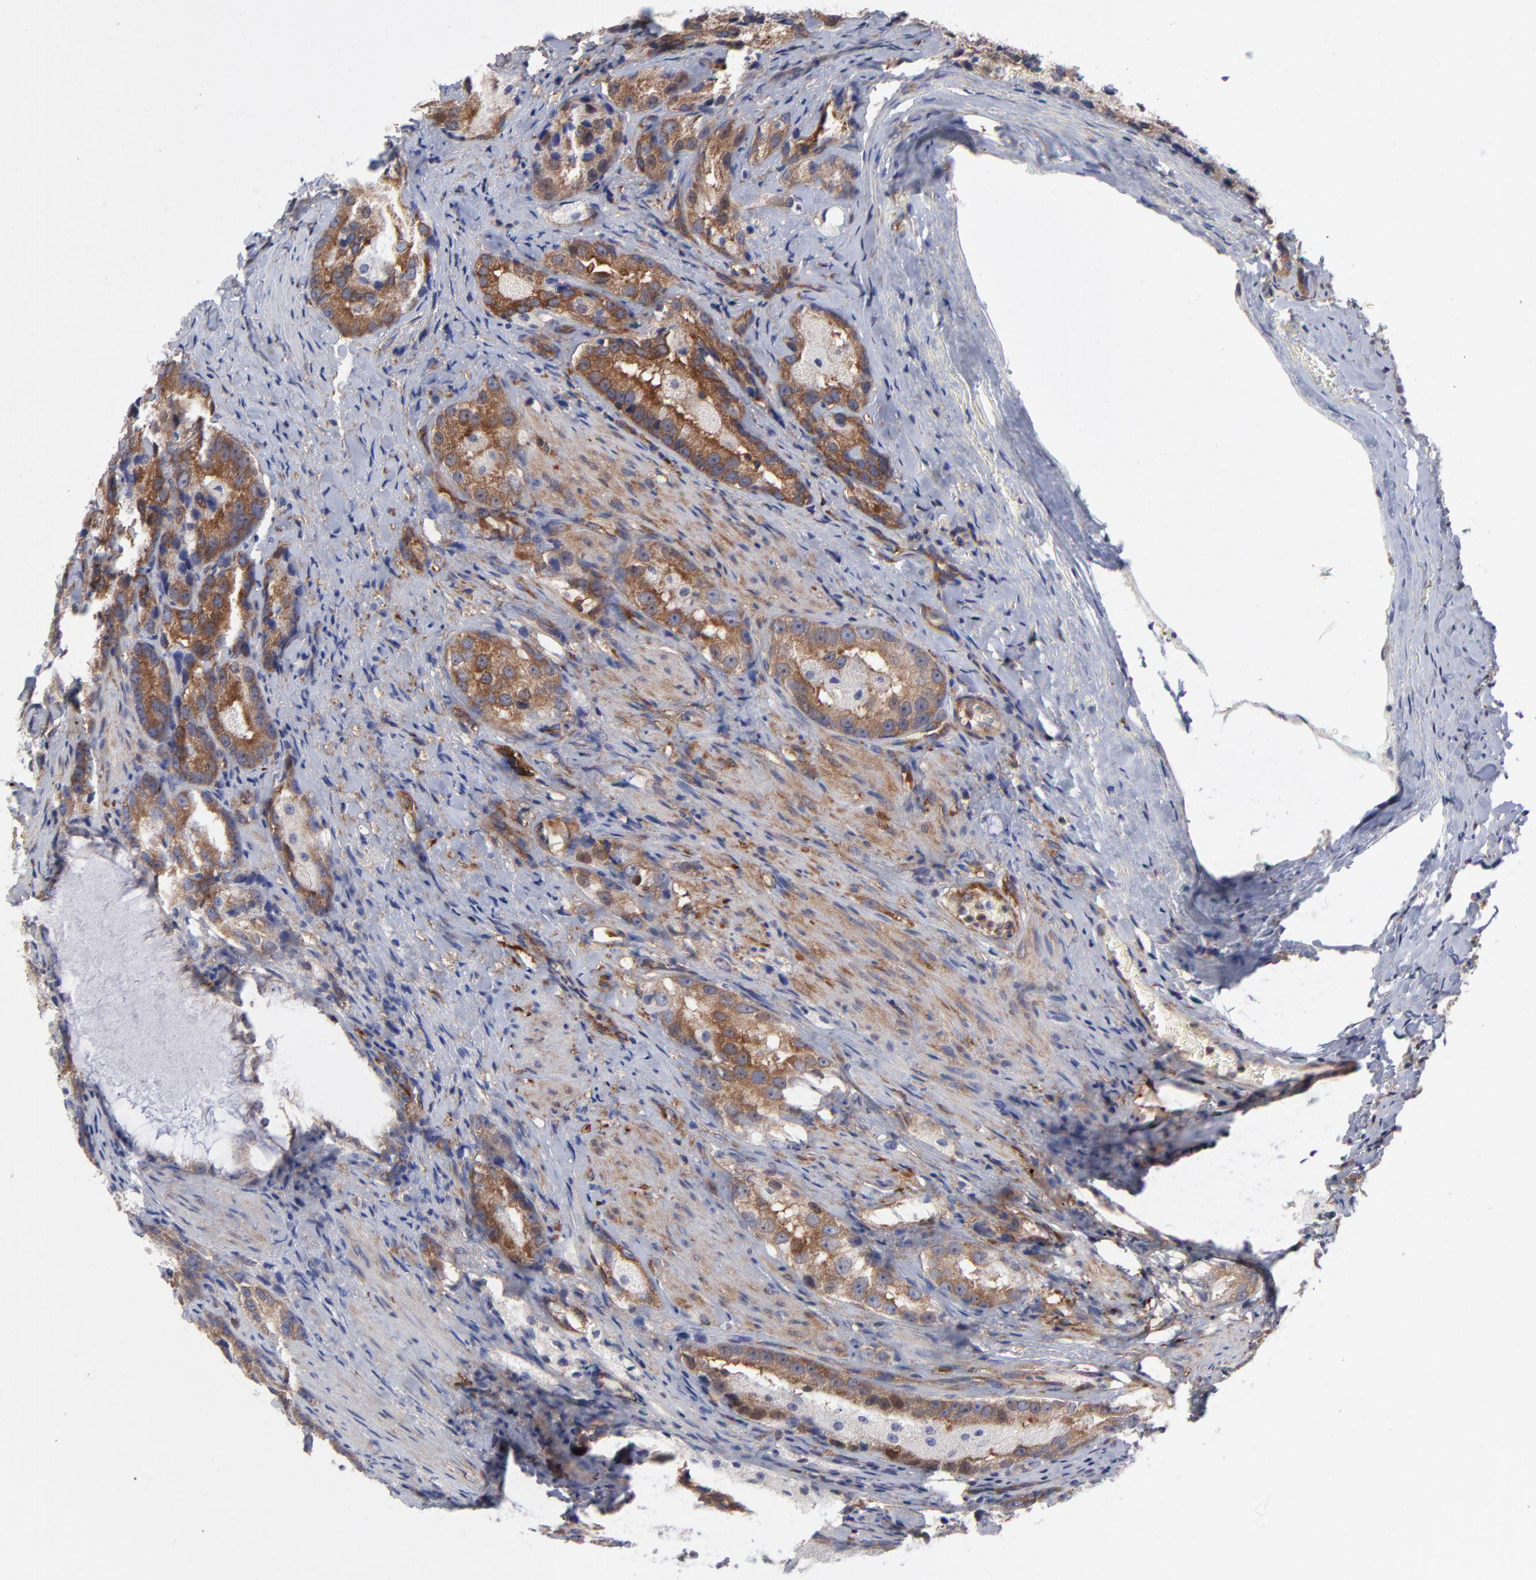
{"staining": {"intensity": "moderate", "quantity": ">75%", "location": "cytoplasmic/membranous"}, "tissue": "prostate cancer", "cell_type": "Tumor cells", "image_type": "cancer", "snomed": [{"axis": "morphology", "description": "Adenocarcinoma, High grade"}, {"axis": "topography", "description": "Prostate"}], "caption": "IHC histopathology image of human prostate cancer stained for a protein (brown), which shows medium levels of moderate cytoplasmic/membranous staining in about >75% of tumor cells.", "gene": "NFKBIA", "patient": {"sex": "male", "age": 63}}